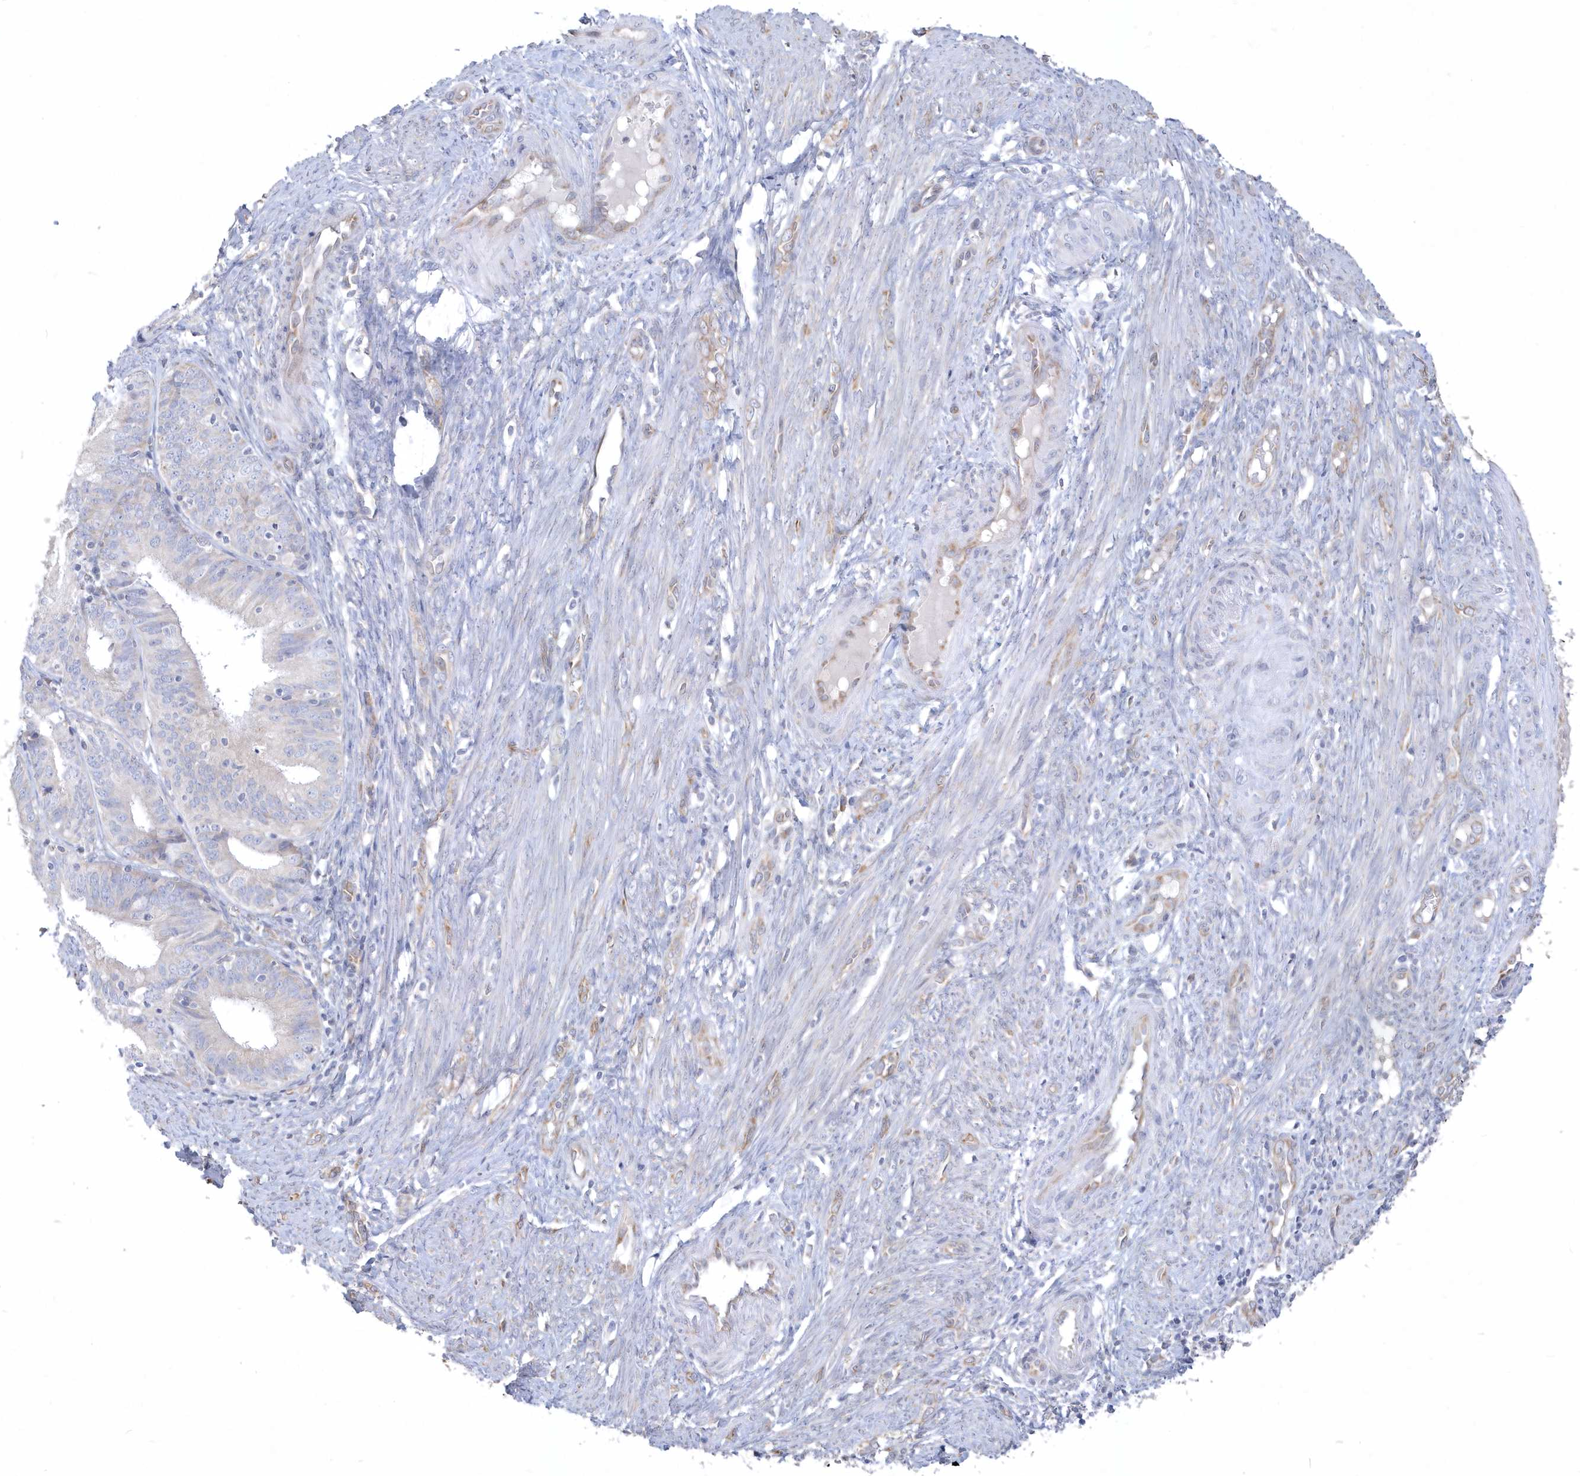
{"staining": {"intensity": "negative", "quantity": "none", "location": "none"}, "tissue": "endometrial cancer", "cell_type": "Tumor cells", "image_type": "cancer", "snomed": [{"axis": "morphology", "description": "Adenocarcinoma, NOS"}, {"axis": "topography", "description": "Endometrium"}], "caption": "The histopathology image exhibits no significant staining in tumor cells of endometrial cancer. (DAB IHC visualized using brightfield microscopy, high magnification).", "gene": "DGAT1", "patient": {"sex": "female", "age": 51}}